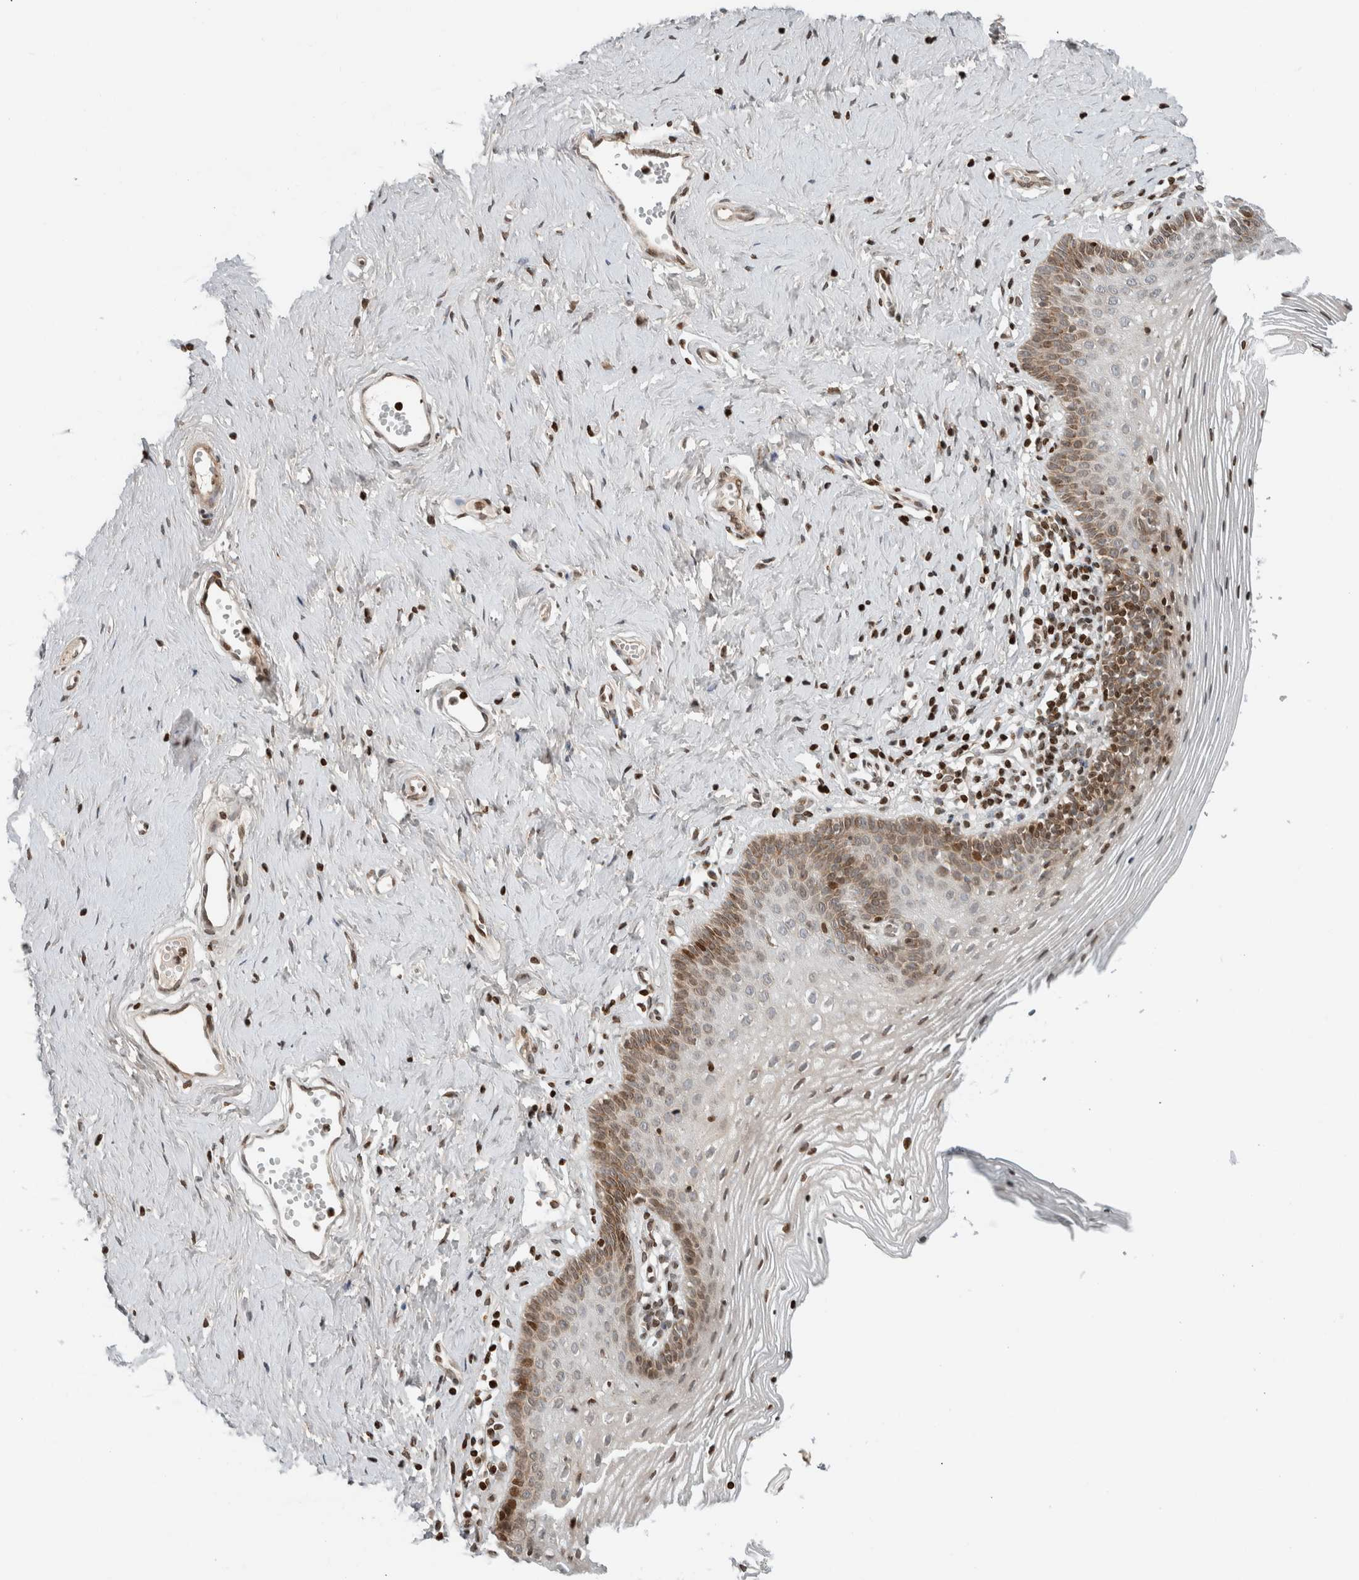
{"staining": {"intensity": "moderate", "quantity": "25%-75%", "location": "nuclear"}, "tissue": "vagina", "cell_type": "Squamous epithelial cells", "image_type": "normal", "snomed": [{"axis": "morphology", "description": "Normal tissue, NOS"}, {"axis": "topography", "description": "Vagina"}], "caption": "Moderate nuclear staining is seen in about 25%-75% of squamous epithelial cells in unremarkable vagina.", "gene": "GINS4", "patient": {"sex": "female", "age": 32}}